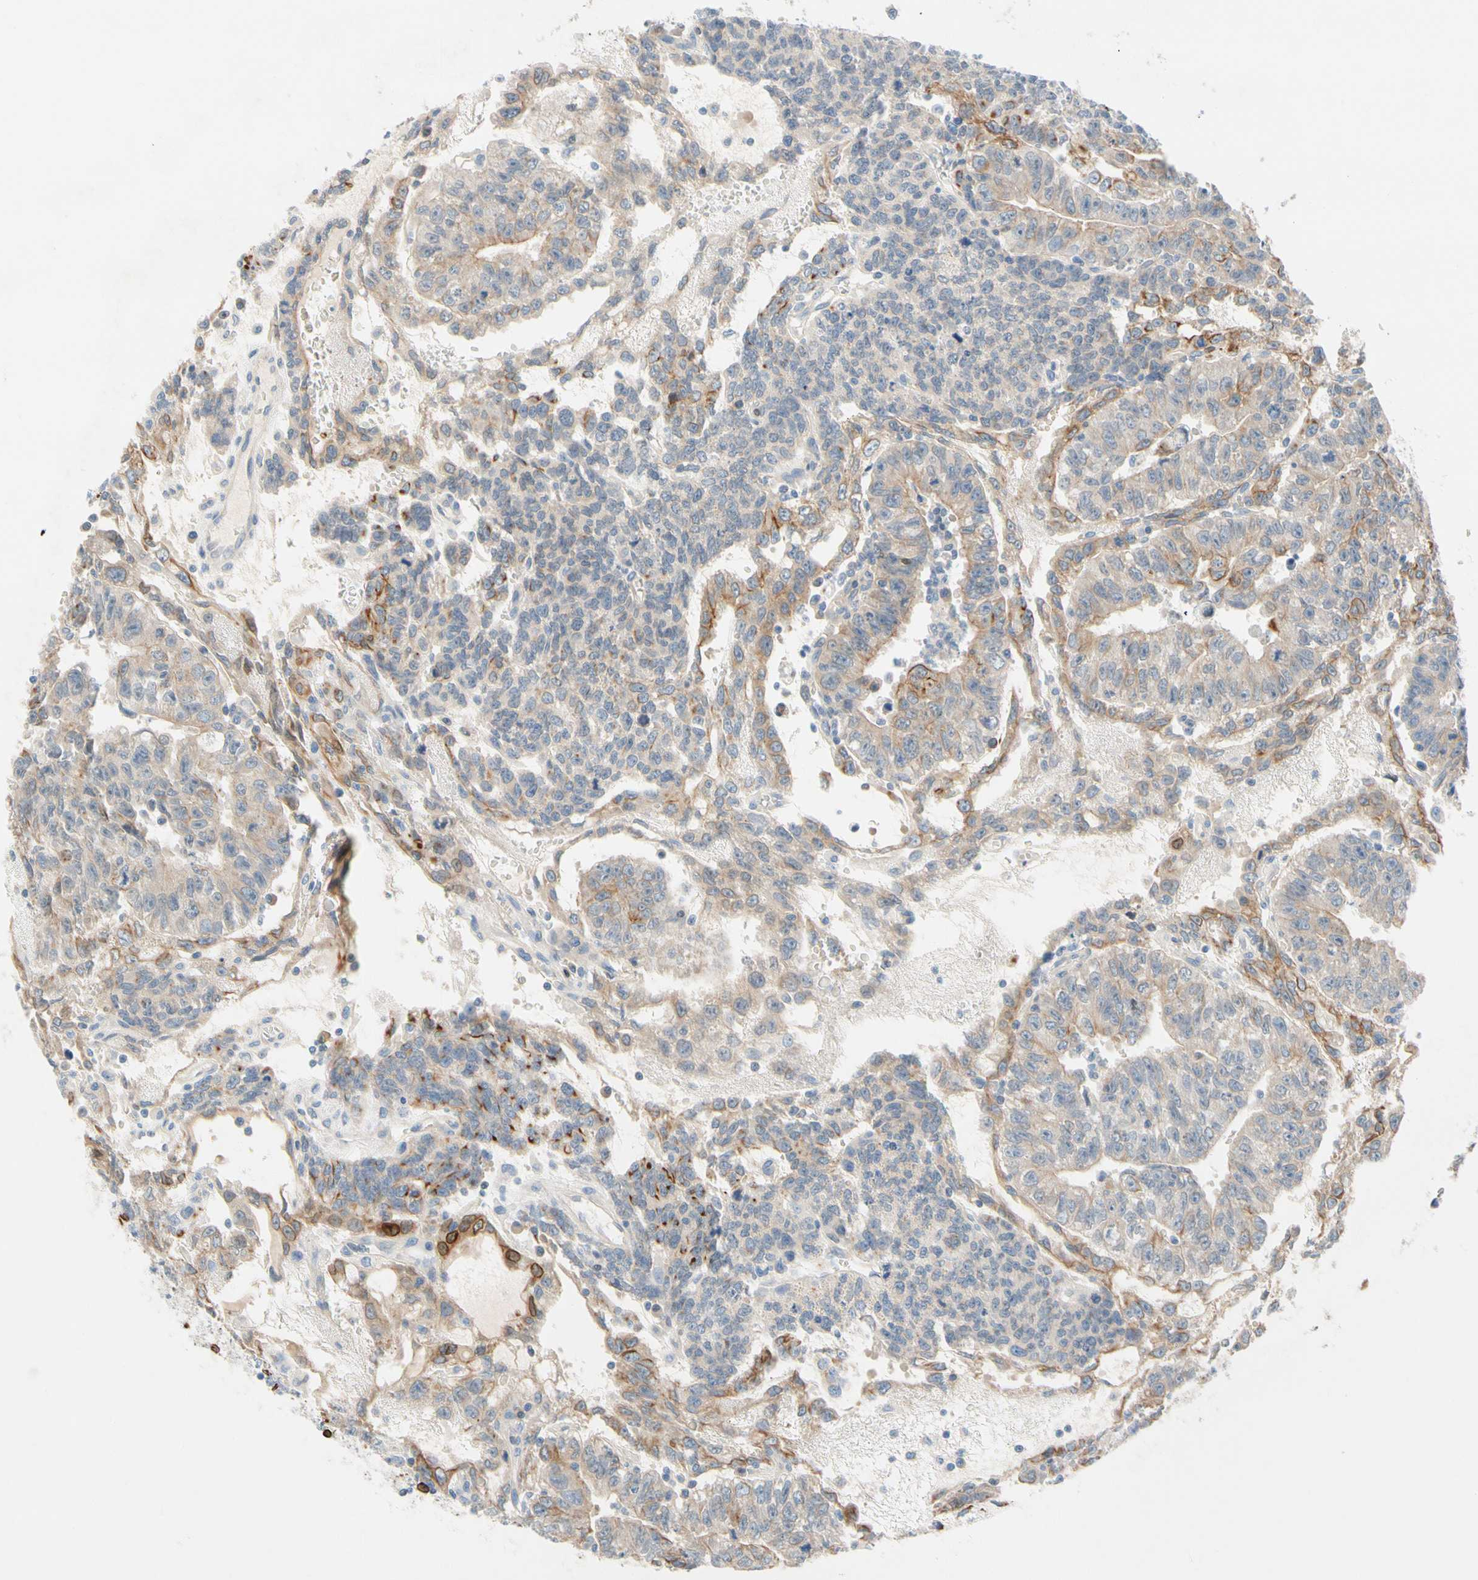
{"staining": {"intensity": "moderate", "quantity": "<25%", "location": "cytoplasmic/membranous,nuclear"}, "tissue": "testis cancer", "cell_type": "Tumor cells", "image_type": "cancer", "snomed": [{"axis": "morphology", "description": "Seminoma, NOS"}, {"axis": "morphology", "description": "Carcinoma, Embryonal, NOS"}, {"axis": "topography", "description": "Testis"}], "caption": "Immunohistochemical staining of testis cancer (seminoma) displays low levels of moderate cytoplasmic/membranous and nuclear protein expression in approximately <25% of tumor cells. (IHC, brightfield microscopy, high magnification).", "gene": "ZNF132", "patient": {"sex": "male", "age": 52}}